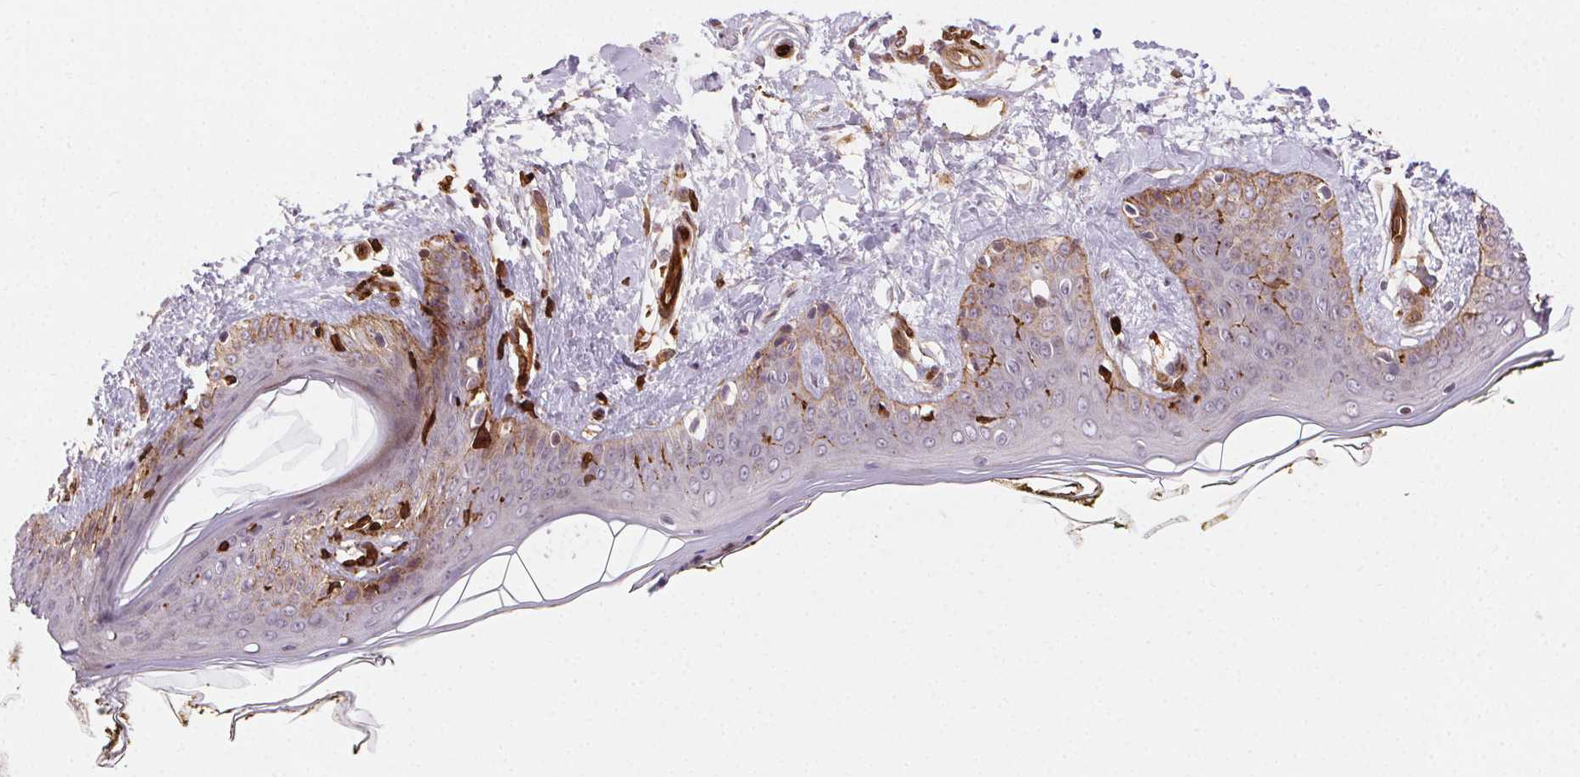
{"staining": {"intensity": "strong", "quantity": ">75%", "location": "cytoplasmic/membranous"}, "tissue": "skin", "cell_type": "Fibroblasts", "image_type": "normal", "snomed": [{"axis": "morphology", "description": "Normal tissue, NOS"}, {"axis": "topography", "description": "Skin"}], "caption": "Protein expression analysis of normal skin displays strong cytoplasmic/membranous staining in approximately >75% of fibroblasts.", "gene": "RNASET2", "patient": {"sex": "female", "age": 34}}